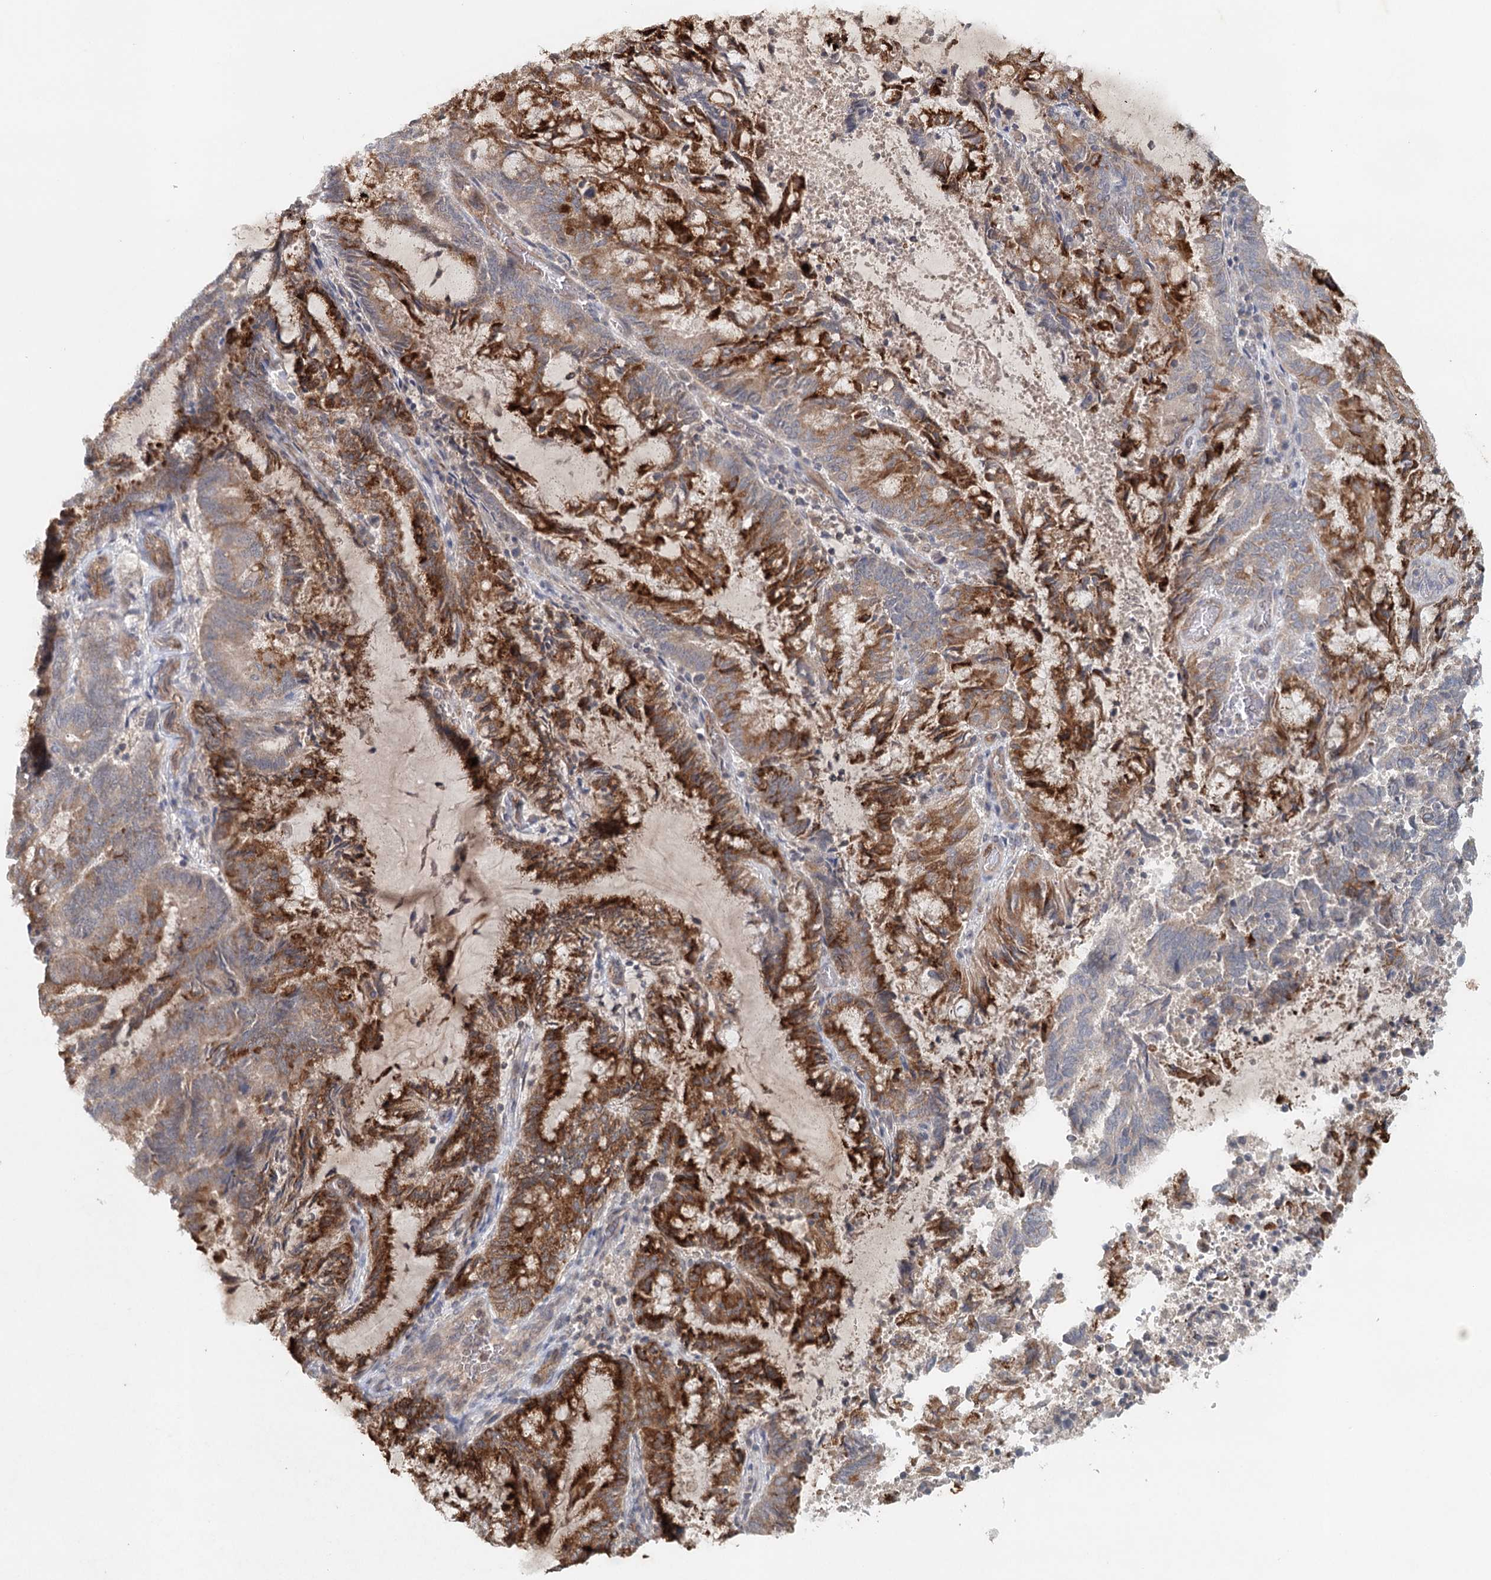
{"staining": {"intensity": "strong", "quantity": "25%-75%", "location": "cytoplasmic/membranous"}, "tissue": "endometrial cancer", "cell_type": "Tumor cells", "image_type": "cancer", "snomed": [{"axis": "morphology", "description": "Adenocarcinoma, NOS"}, {"axis": "topography", "description": "Endometrium"}], "caption": "Endometrial cancer stained with DAB (3,3'-diaminobenzidine) immunohistochemistry displays high levels of strong cytoplasmic/membranous staining in about 25%-75% of tumor cells.", "gene": "SYNPO", "patient": {"sex": "female", "age": 80}}